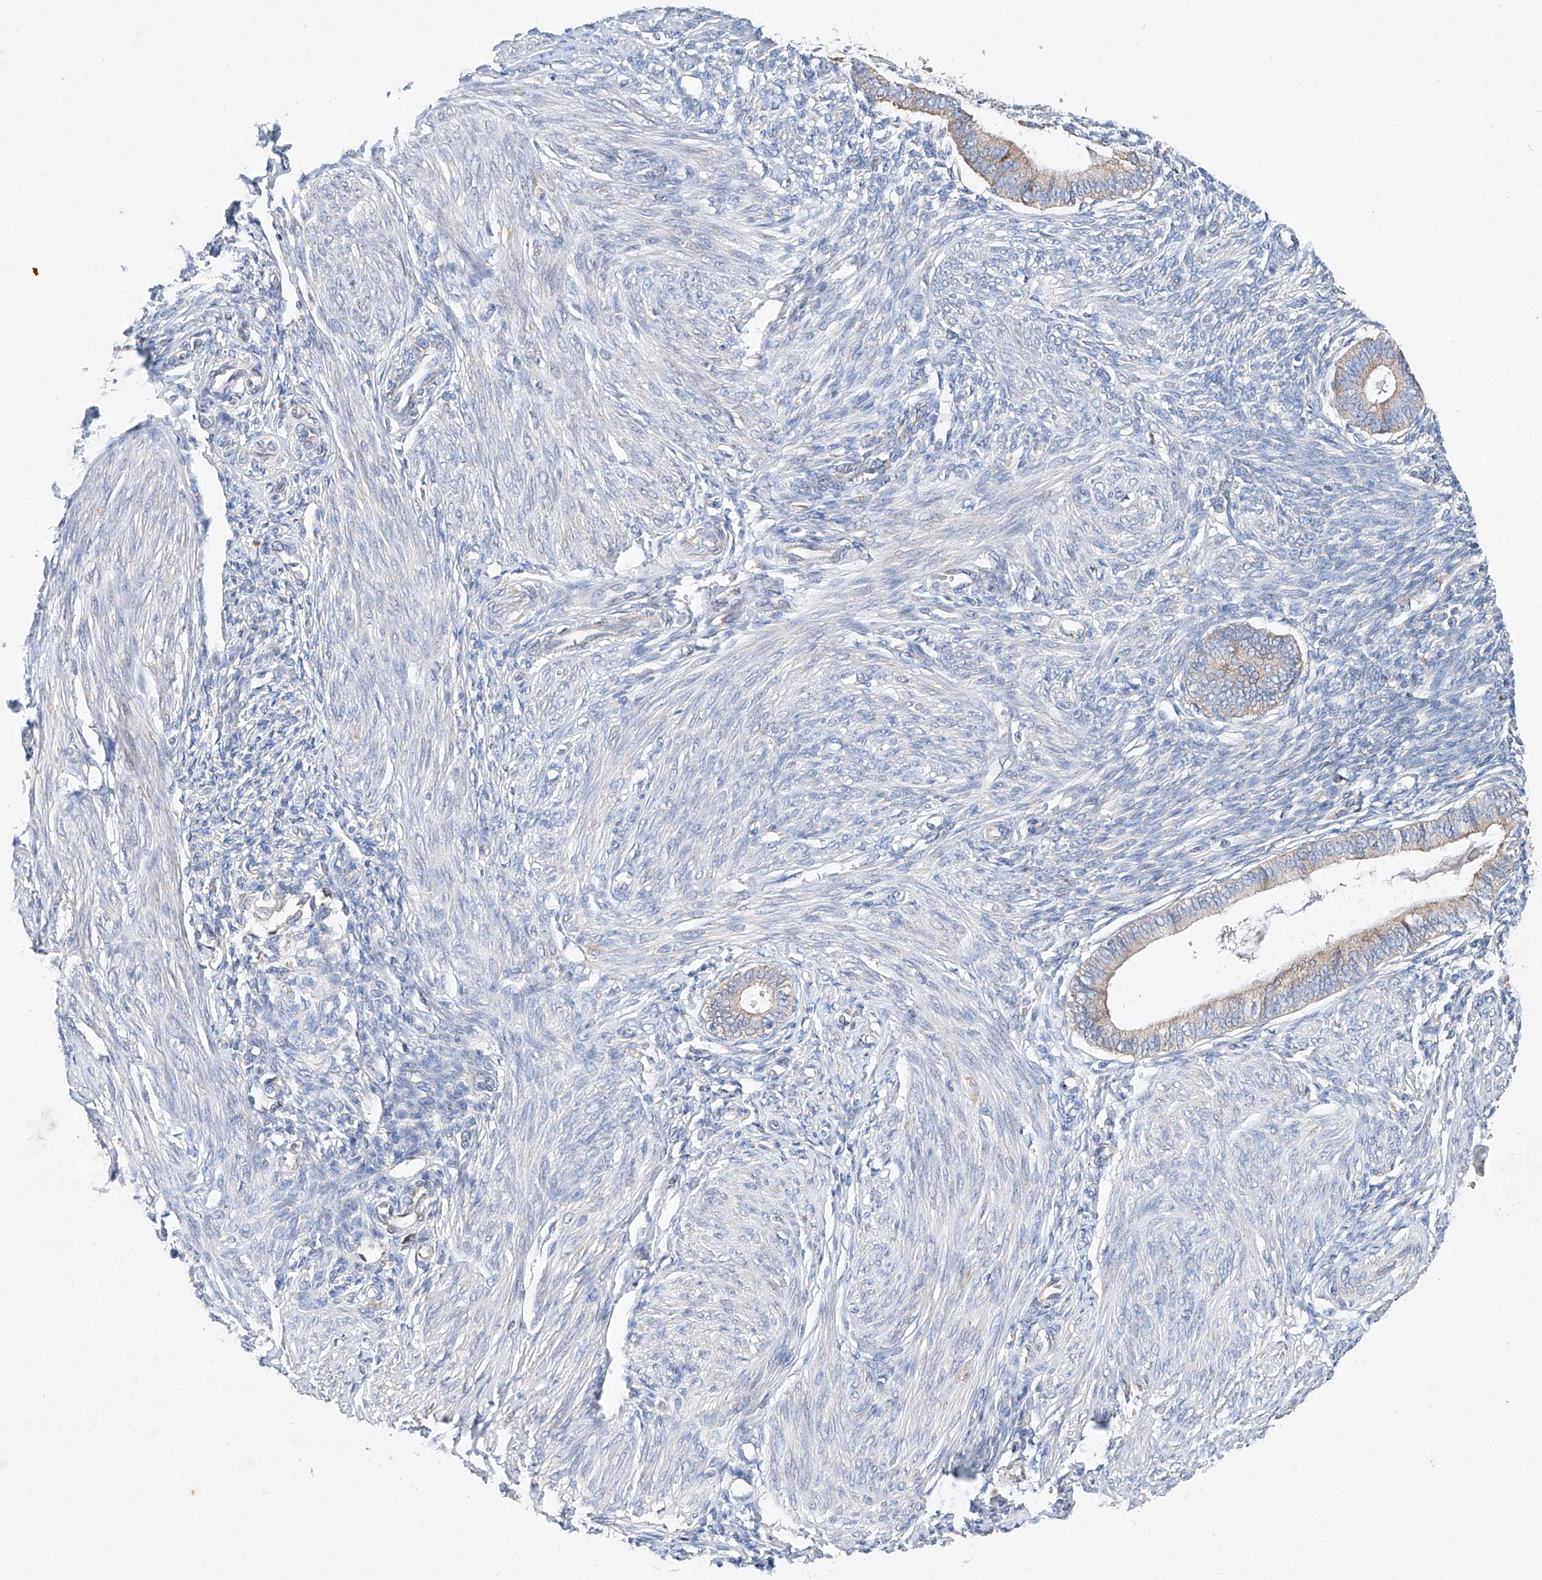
{"staining": {"intensity": "negative", "quantity": "none", "location": "none"}, "tissue": "endometrium", "cell_type": "Cells in endometrial stroma", "image_type": "normal", "snomed": [{"axis": "morphology", "description": "Normal tissue, NOS"}, {"axis": "topography", "description": "Endometrium"}], "caption": "This is an IHC image of normal endometrium. There is no expression in cells in endometrial stroma.", "gene": "FASTK", "patient": {"sex": "female", "age": 46}}